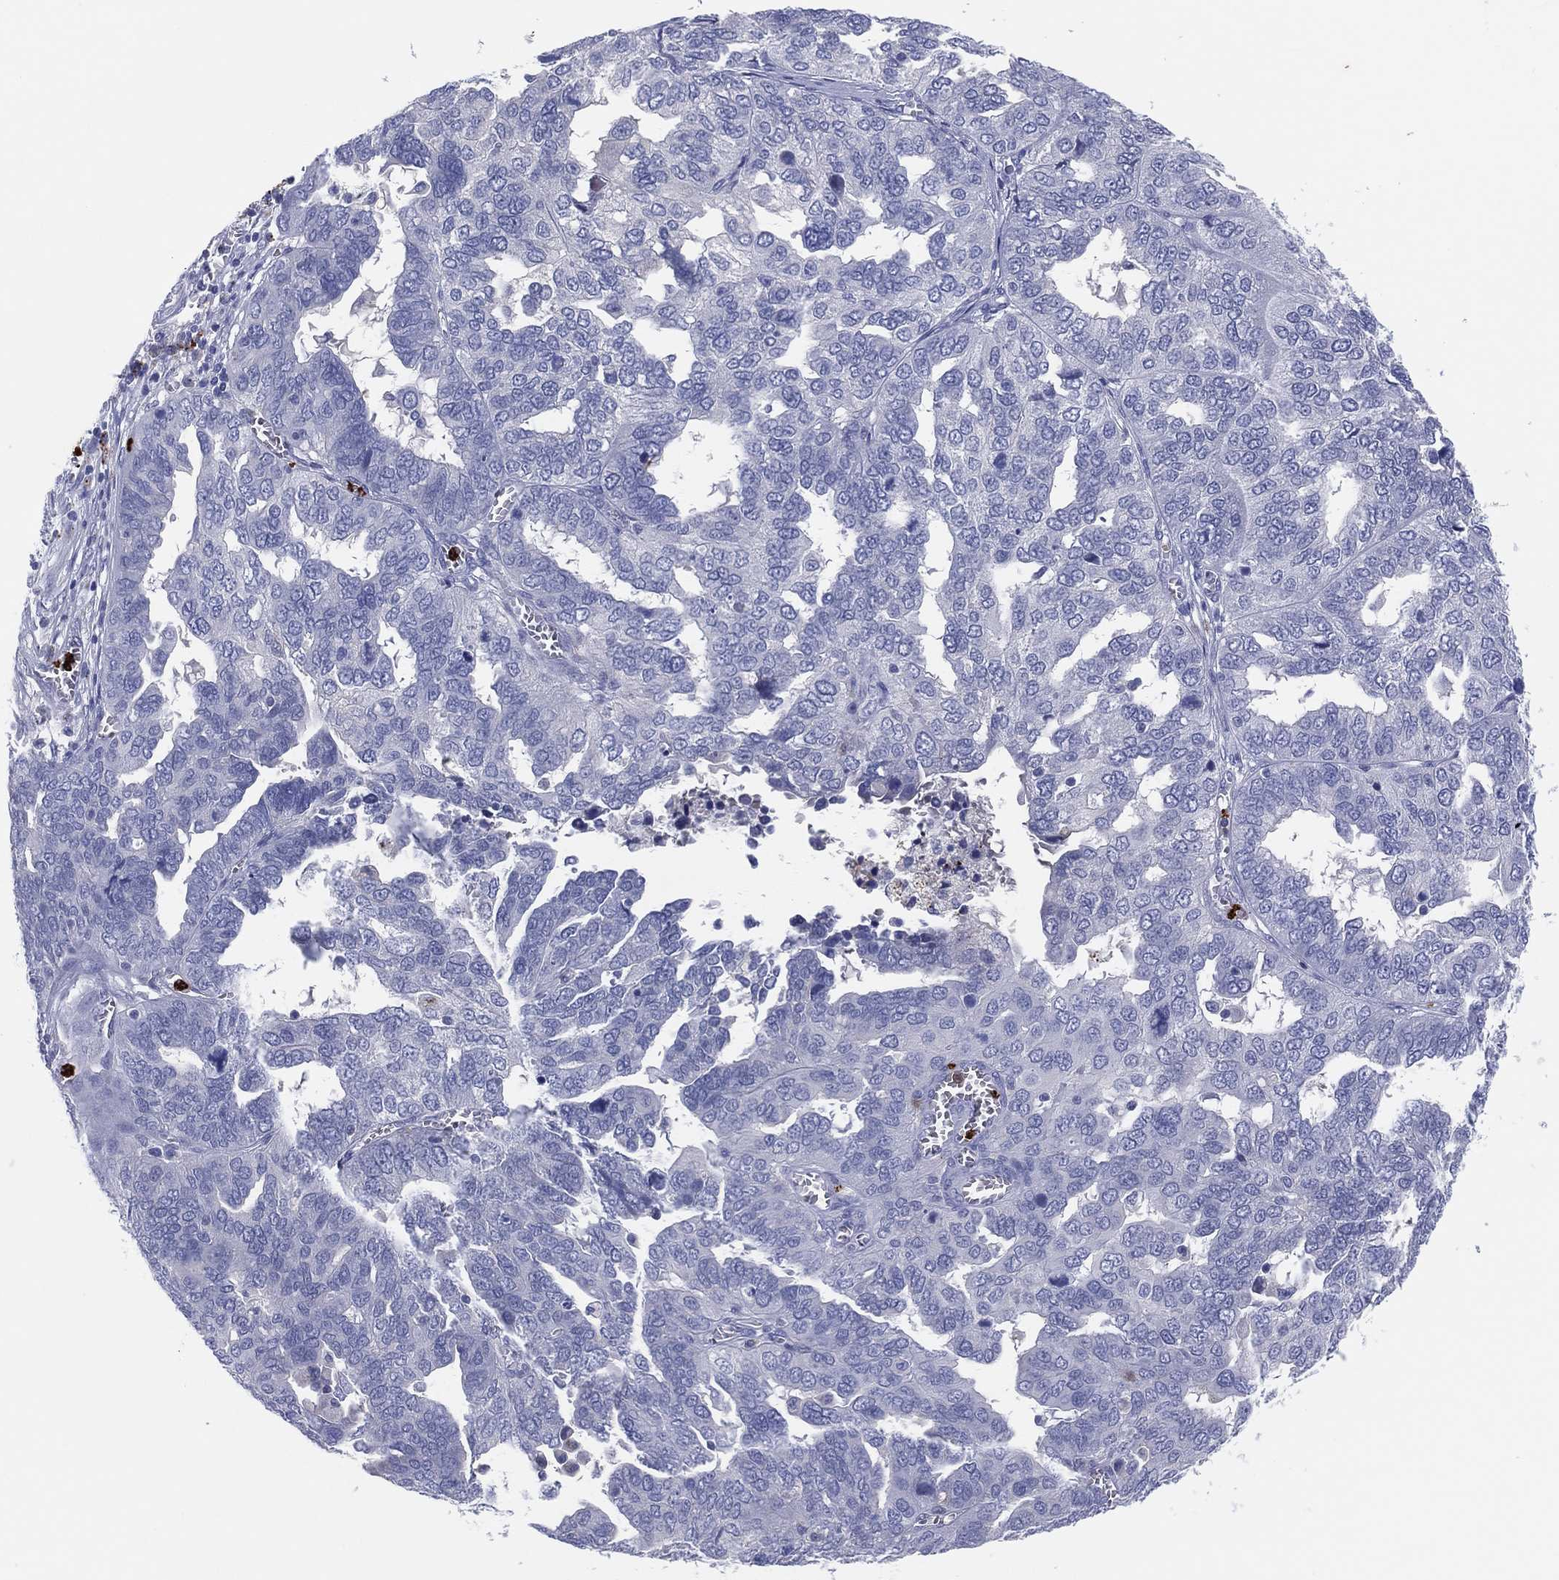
{"staining": {"intensity": "negative", "quantity": "none", "location": "none"}, "tissue": "ovarian cancer", "cell_type": "Tumor cells", "image_type": "cancer", "snomed": [{"axis": "morphology", "description": "Carcinoma, endometroid"}, {"axis": "topography", "description": "Soft tissue"}, {"axis": "topography", "description": "Ovary"}], "caption": "The image demonstrates no staining of tumor cells in endometroid carcinoma (ovarian). Brightfield microscopy of IHC stained with DAB (brown) and hematoxylin (blue), captured at high magnification.", "gene": "PLAC8", "patient": {"sex": "female", "age": 52}}